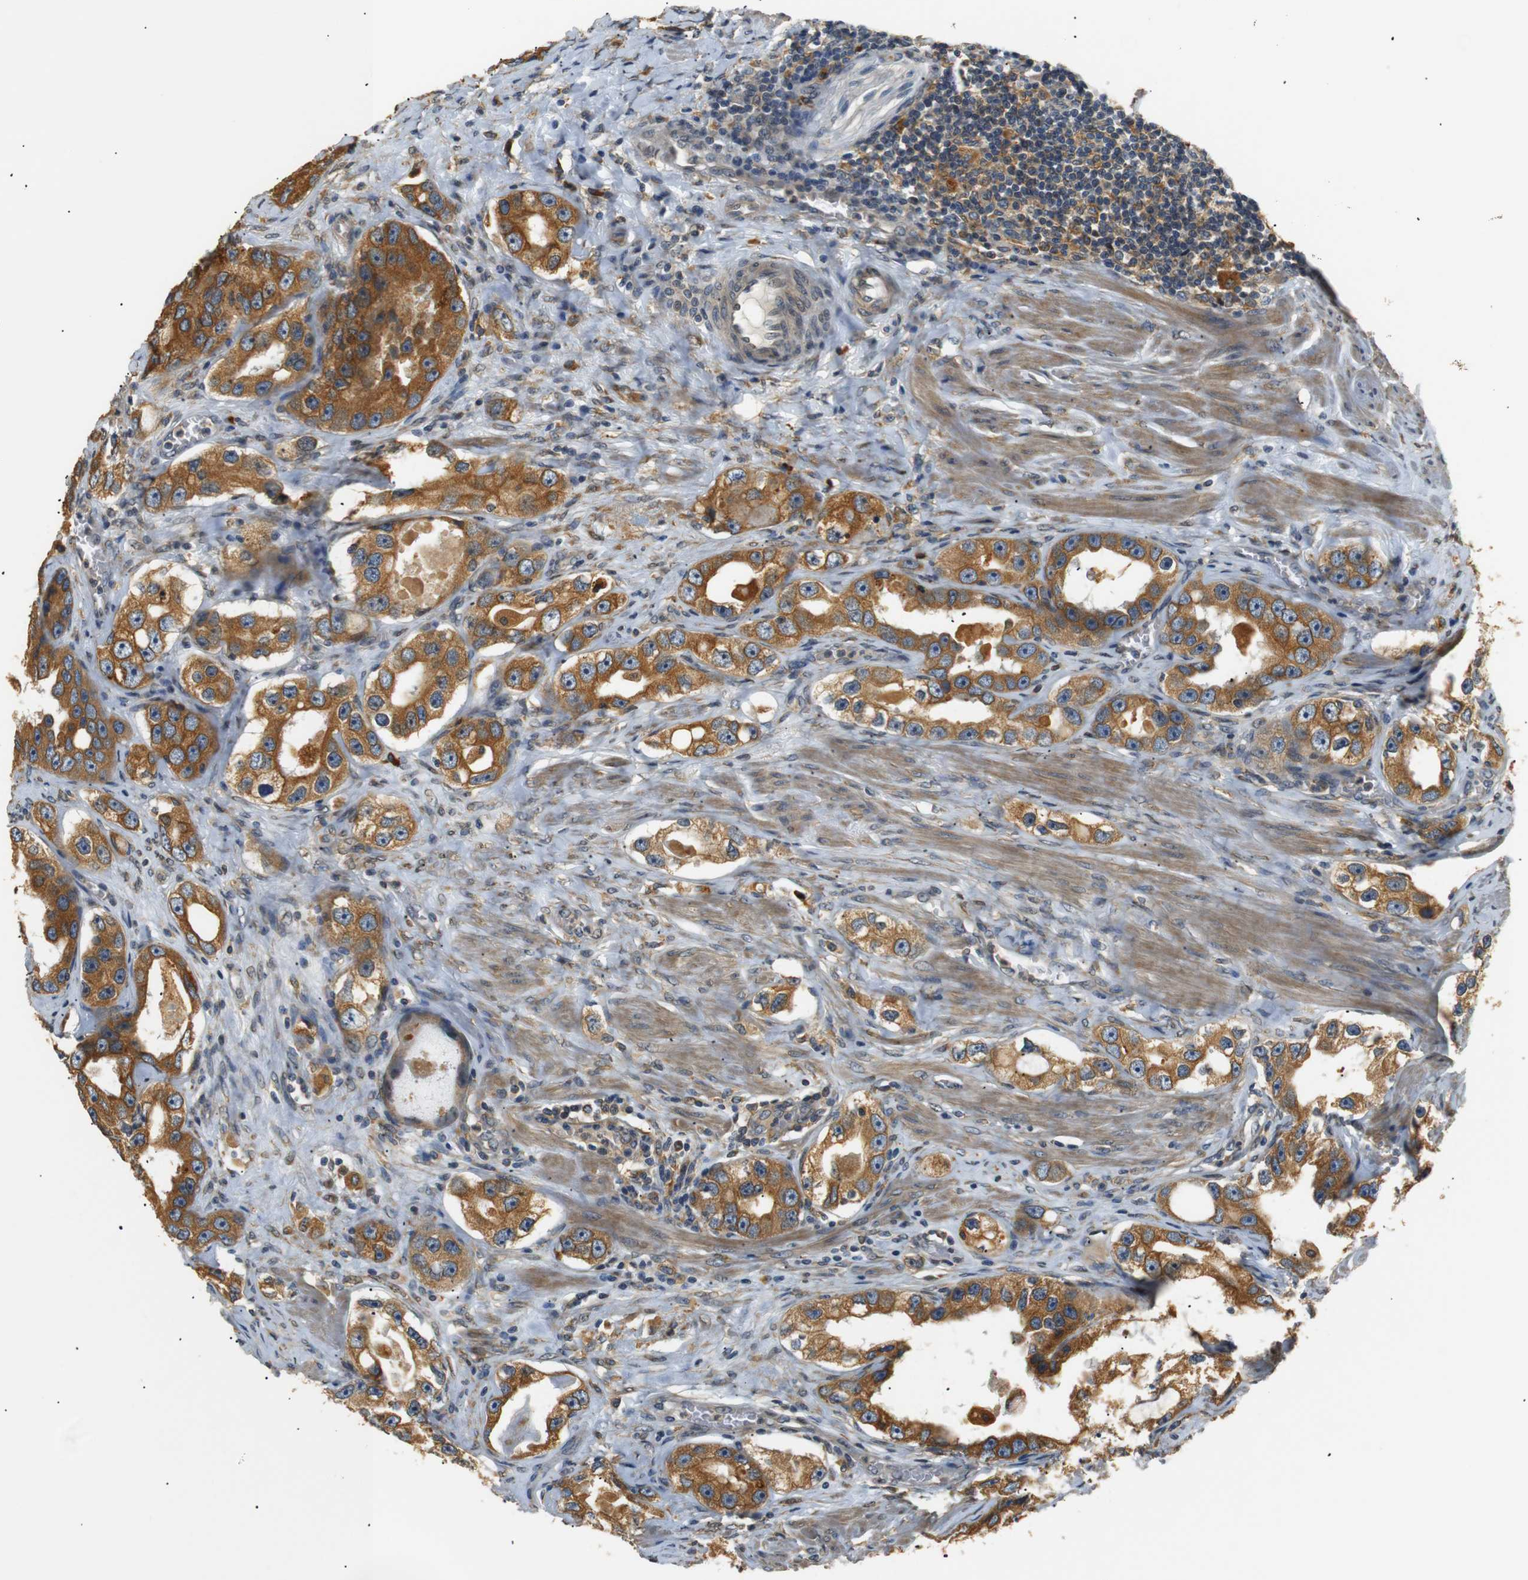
{"staining": {"intensity": "moderate", "quantity": ">75%", "location": "cytoplasmic/membranous"}, "tissue": "prostate cancer", "cell_type": "Tumor cells", "image_type": "cancer", "snomed": [{"axis": "morphology", "description": "Adenocarcinoma, High grade"}, {"axis": "topography", "description": "Prostate"}], "caption": "Approximately >75% of tumor cells in prostate cancer (high-grade adenocarcinoma) reveal moderate cytoplasmic/membranous protein expression as visualized by brown immunohistochemical staining.", "gene": "TMED2", "patient": {"sex": "male", "age": 63}}